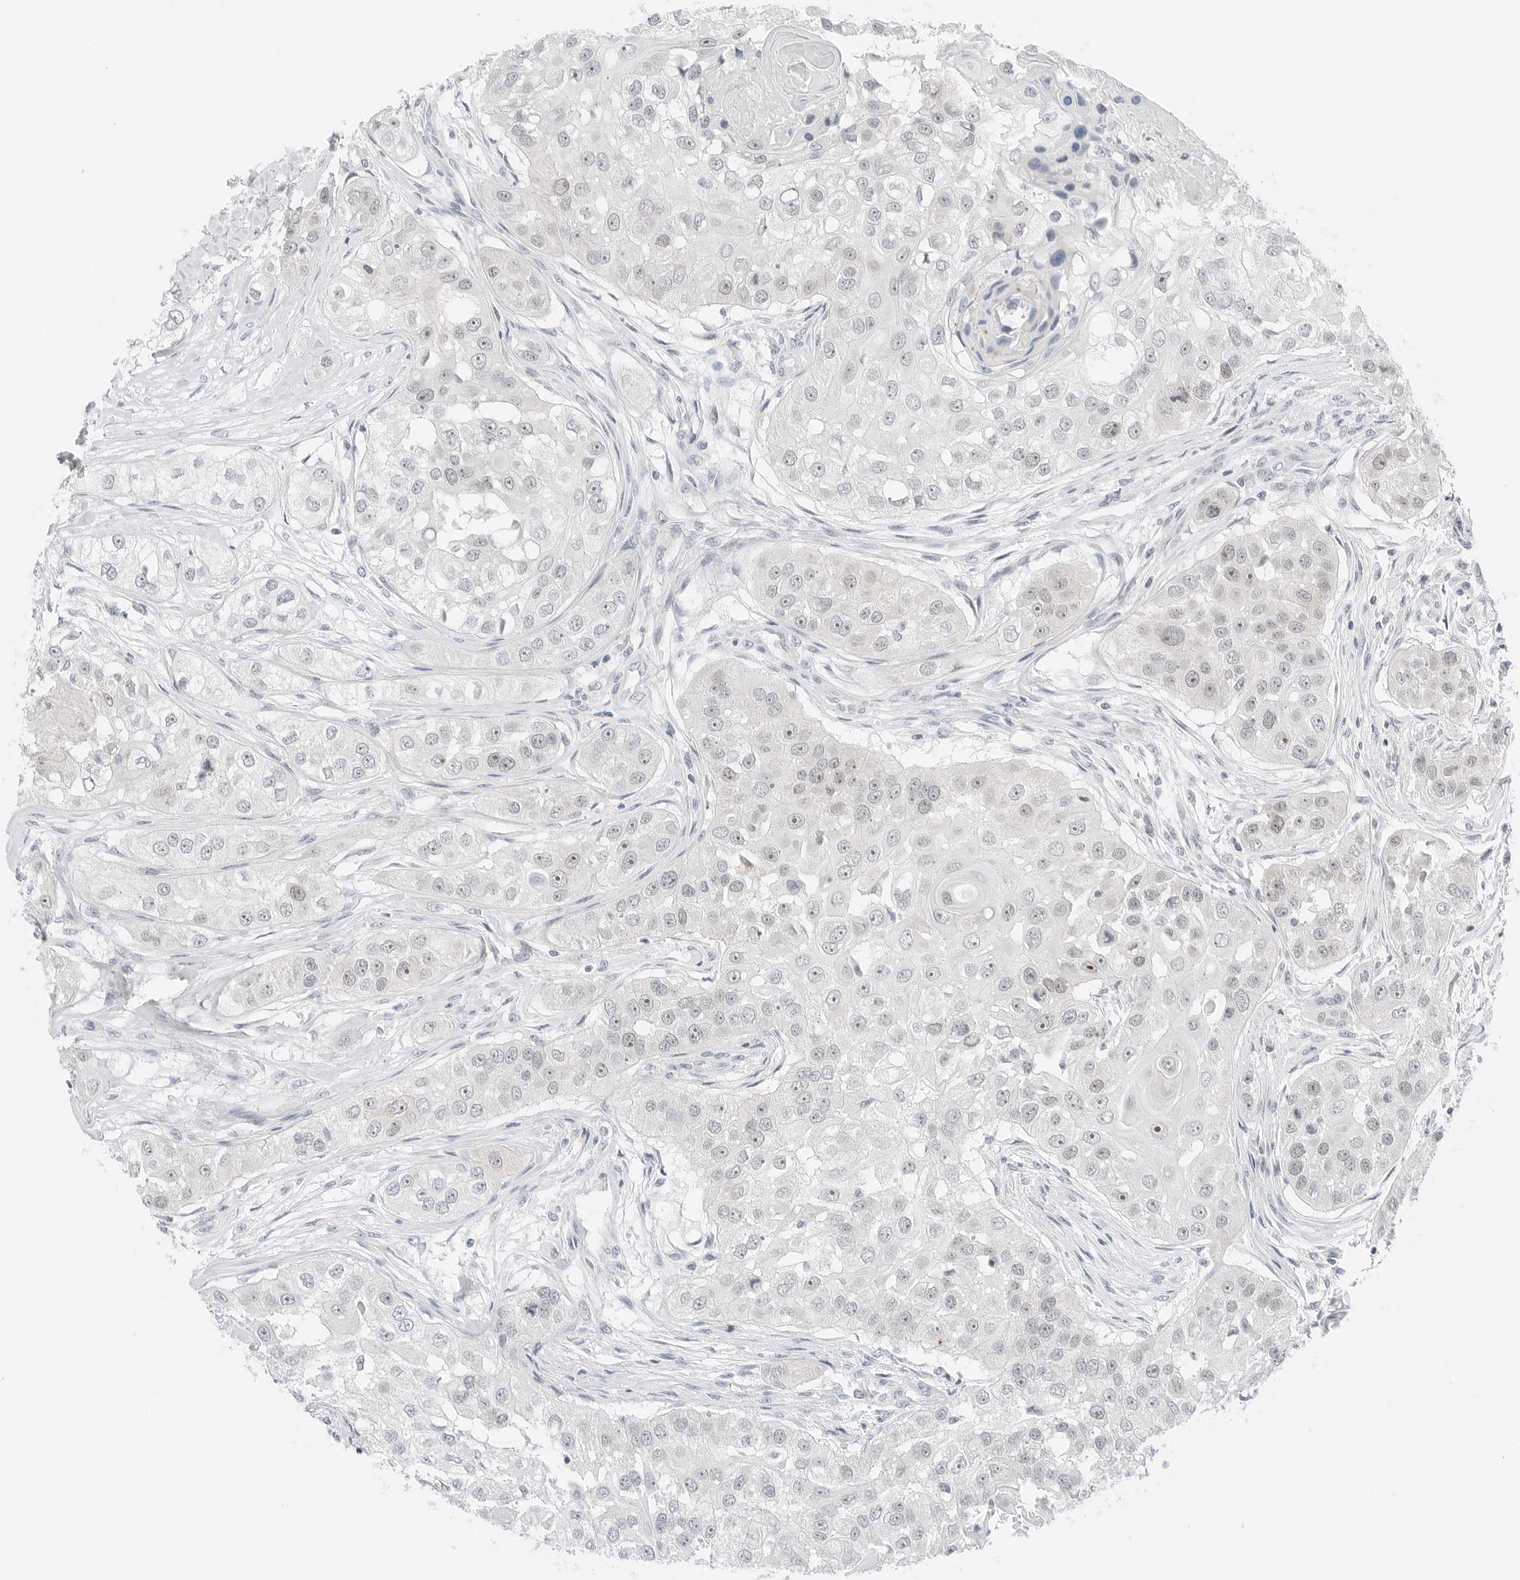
{"staining": {"intensity": "weak", "quantity": "<25%", "location": "nuclear"}, "tissue": "head and neck cancer", "cell_type": "Tumor cells", "image_type": "cancer", "snomed": [{"axis": "morphology", "description": "Normal tissue, NOS"}, {"axis": "morphology", "description": "Squamous cell carcinoma, NOS"}, {"axis": "topography", "description": "Skeletal muscle"}, {"axis": "topography", "description": "Head-Neck"}], "caption": "Immunohistochemistry image of squamous cell carcinoma (head and neck) stained for a protein (brown), which demonstrates no positivity in tumor cells.", "gene": "CCSAP", "patient": {"sex": "male", "age": 51}}